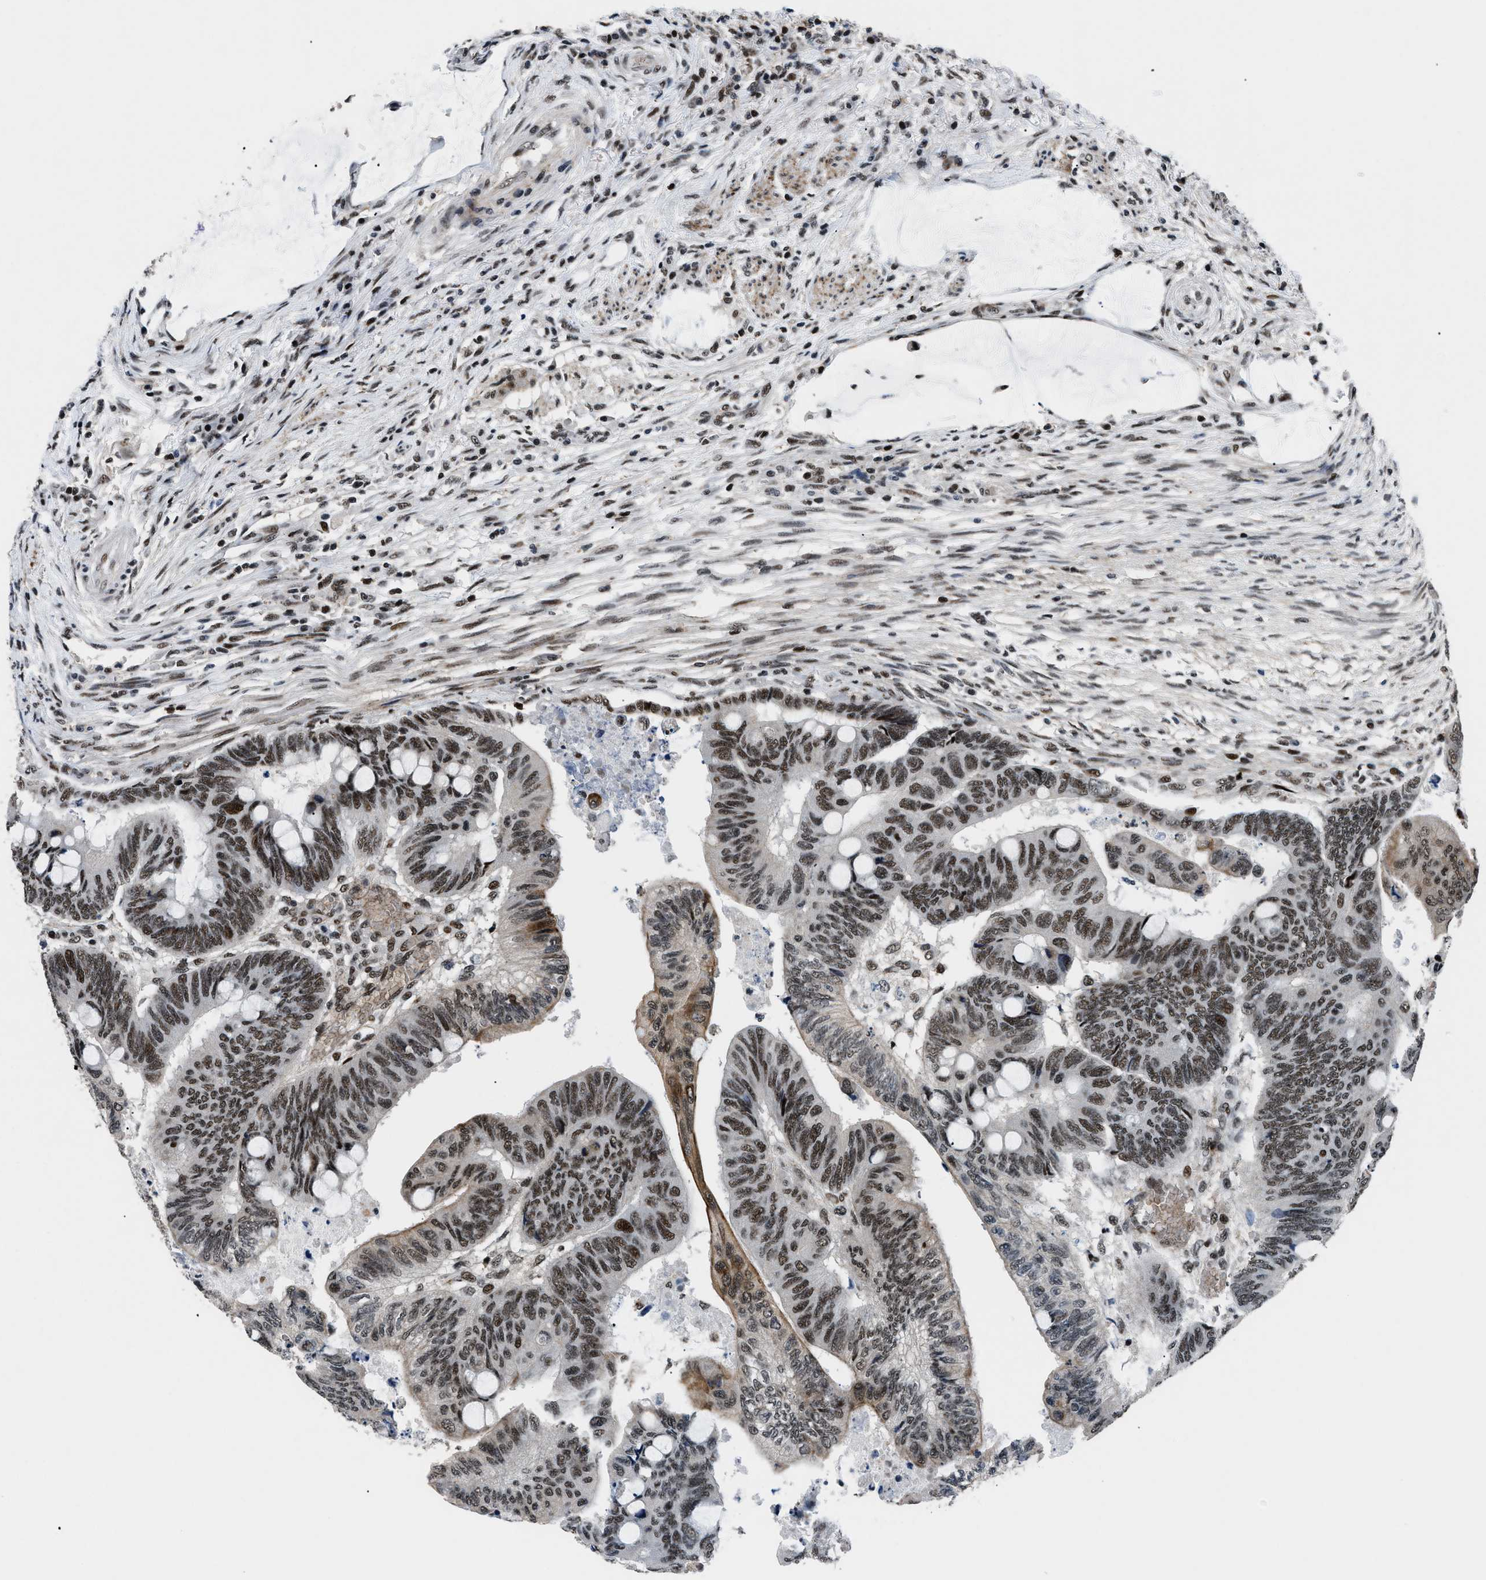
{"staining": {"intensity": "strong", "quantity": ">75%", "location": "nuclear"}, "tissue": "colorectal cancer", "cell_type": "Tumor cells", "image_type": "cancer", "snomed": [{"axis": "morphology", "description": "Normal tissue, NOS"}, {"axis": "morphology", "description": "Adenocarcinoma, NOS"}, {"axis": "topography", "description": "Rectum"}, {"axis": "topography", "description": "Peripheral nerve tissue"}], "caption": "DAB (3,3'-diaminobenzidine) immunohistochemical staining of human colorectal cancer exhibits strong nuclear protein staining in about >75% of tumor cells. (Brightfield microscopy of DAB IHC at high magnification).", "gene": "SMARCB1", "patient": {"sex": "male", "age": 92}}